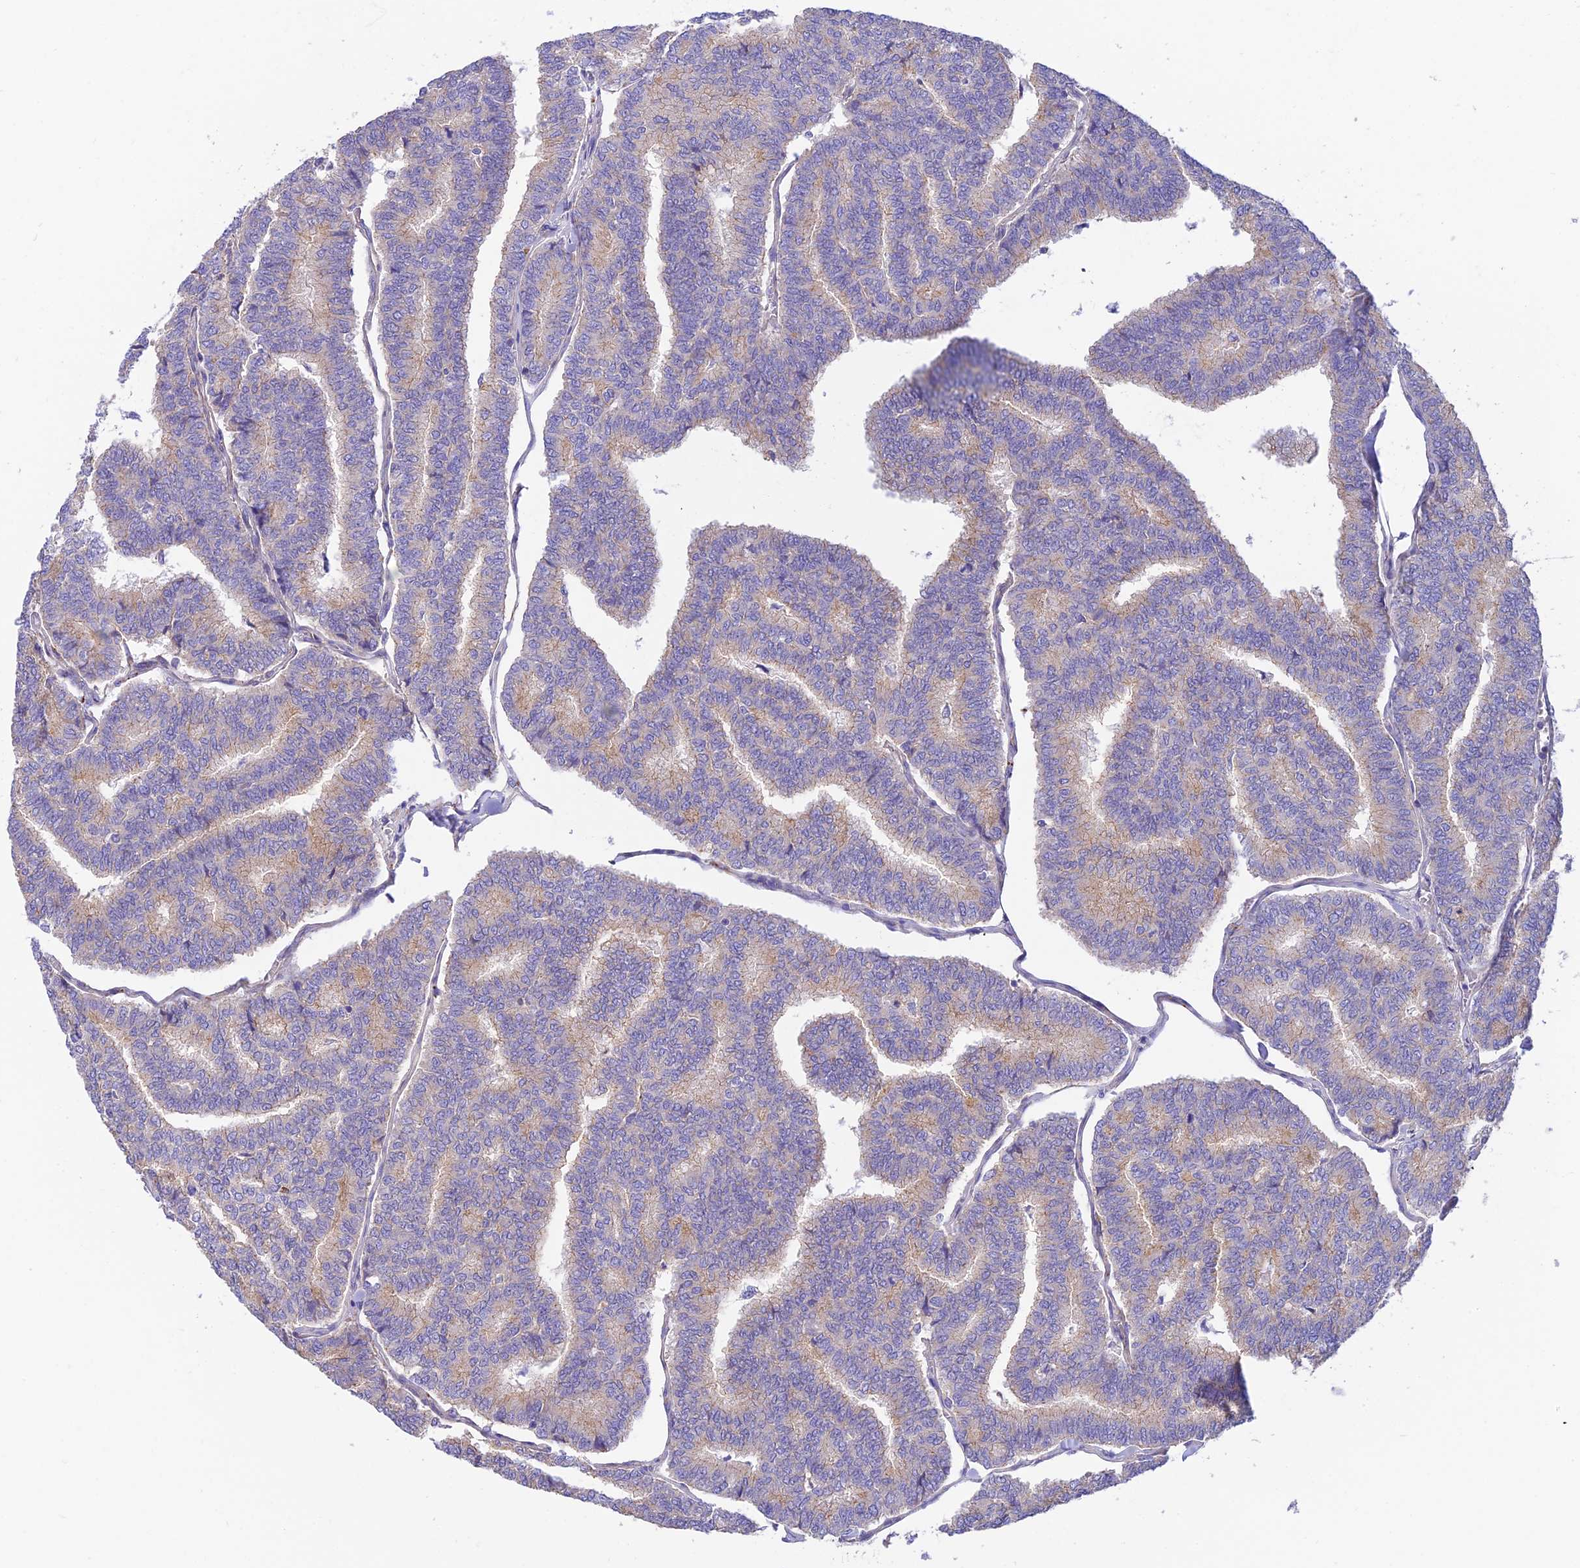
{"staining": {"intensity": "weak", "quantity": "<25%", "location": "cytoplasmic/membranous"}, "tissue": "thyroid cancer", "cell_type": "Tumor cells", "image_type": "cancer", "snomed": [{"axis": "morphology", "description": "Papillary adenocarcinoma, NOS"}, {"axis": "topography", "description": "Thyroid gland"}], "caption": "Immunohistochemical staining of papillary adenocarcinoma (thyroid) displays no significant positivity in tumor cells.", "gene": "CCDC157", "patient": {"sex": "female", "age": 35}}